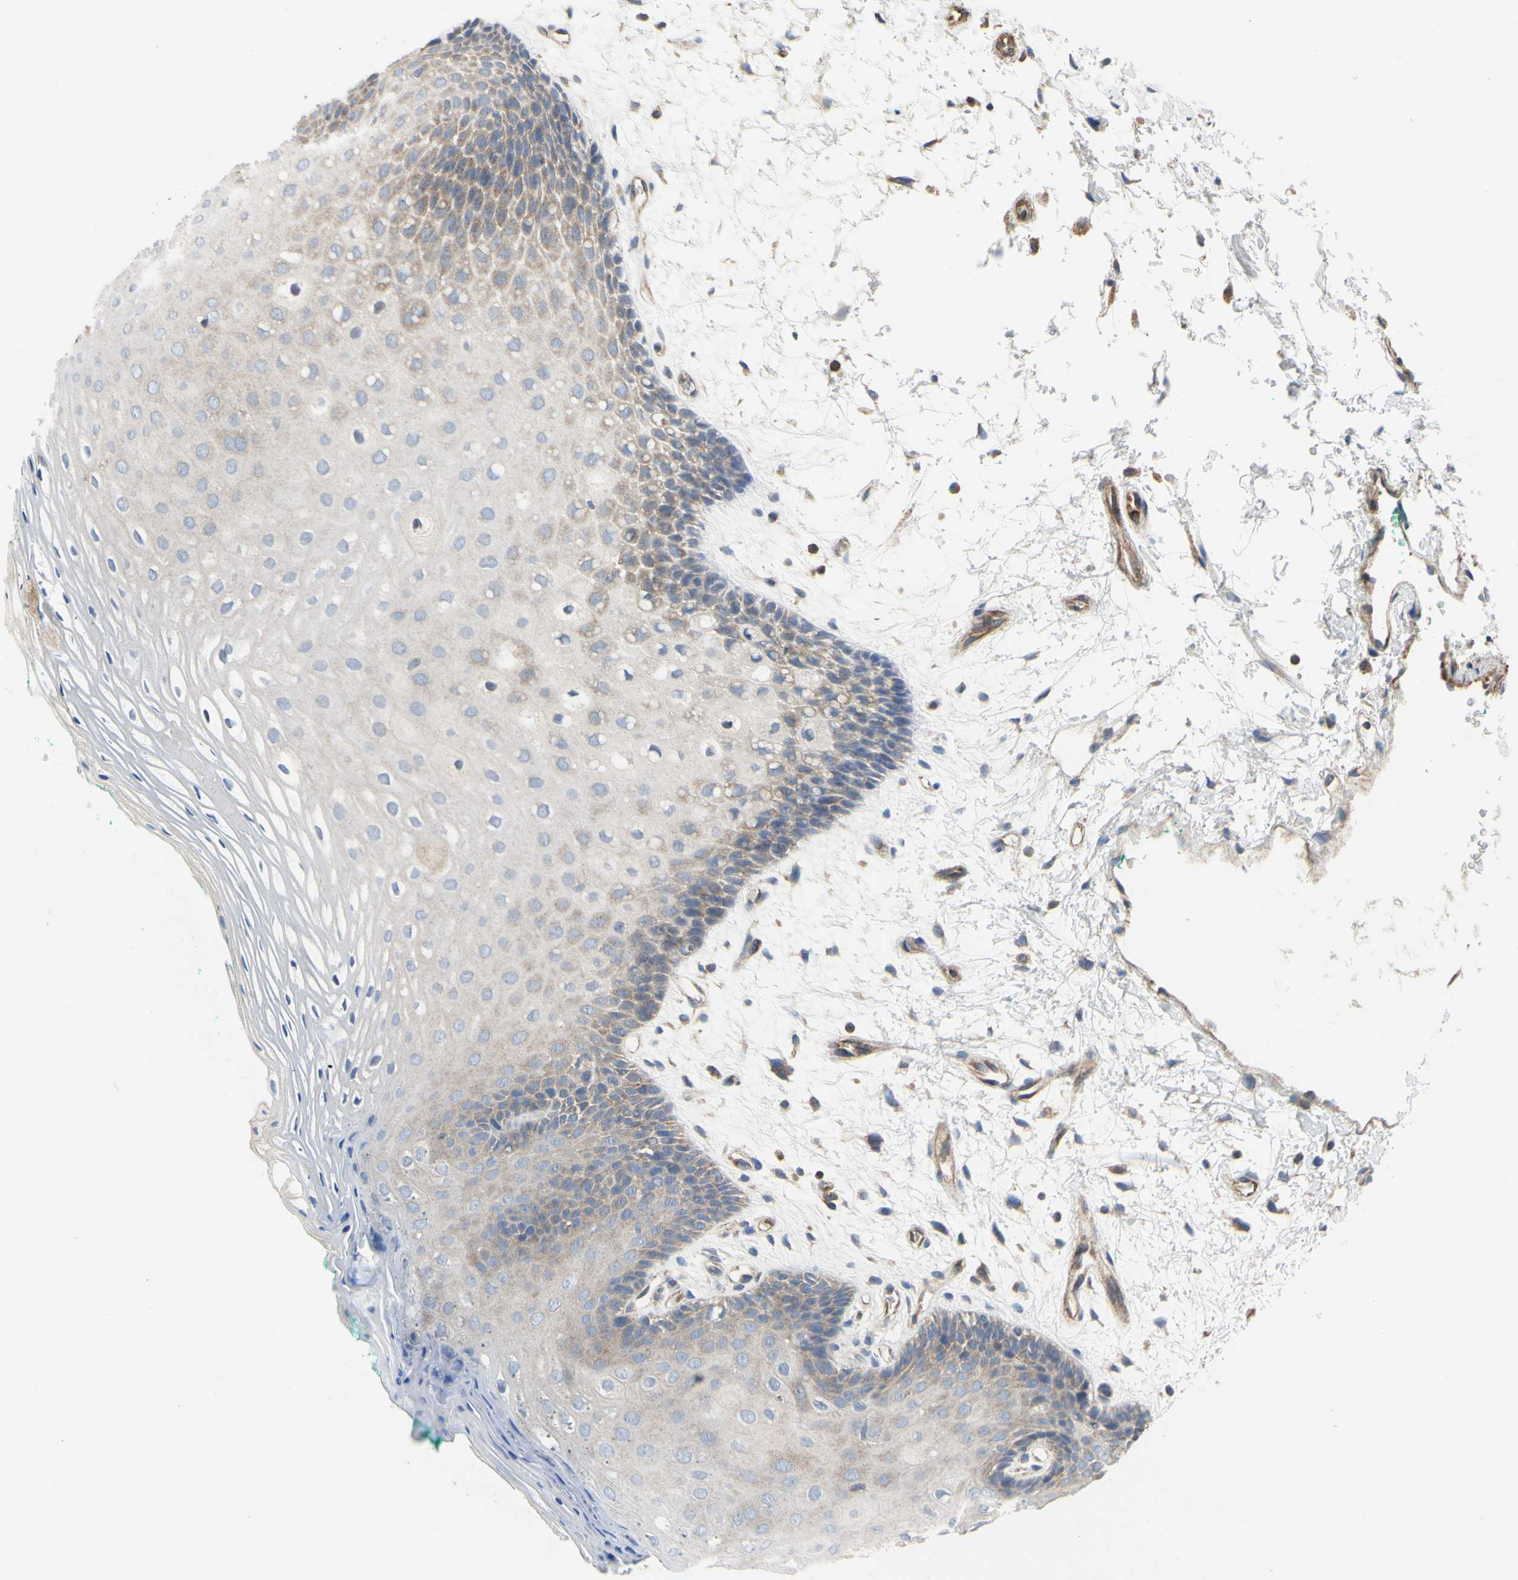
{"staining": {"intensity": "weak", "quantity": "25%-75%", "location": "cytoplasmic/membranous"}, "tissue": "oral mucosa", "cell_type": "Squamous epithelial cells", "image_type": "normal", "snomed": [{"axis": "morphology", "description": "Normal tissue, NOS"}, {"axis": "topography", "description": "Skeletal muscle"}, {"axis": "topography", "description": "Oral tissue"}, {"axis": "topography", "description": "Peripheral nerve tissue"}], "caption": "A photomicrograph of oral mucosa stained for a protein reveals weak cytoplasmic/membranous brown staining in squamous epithelial cells.", "gene": "BECN1", "patient": {"sex": "female", "age": 84}}